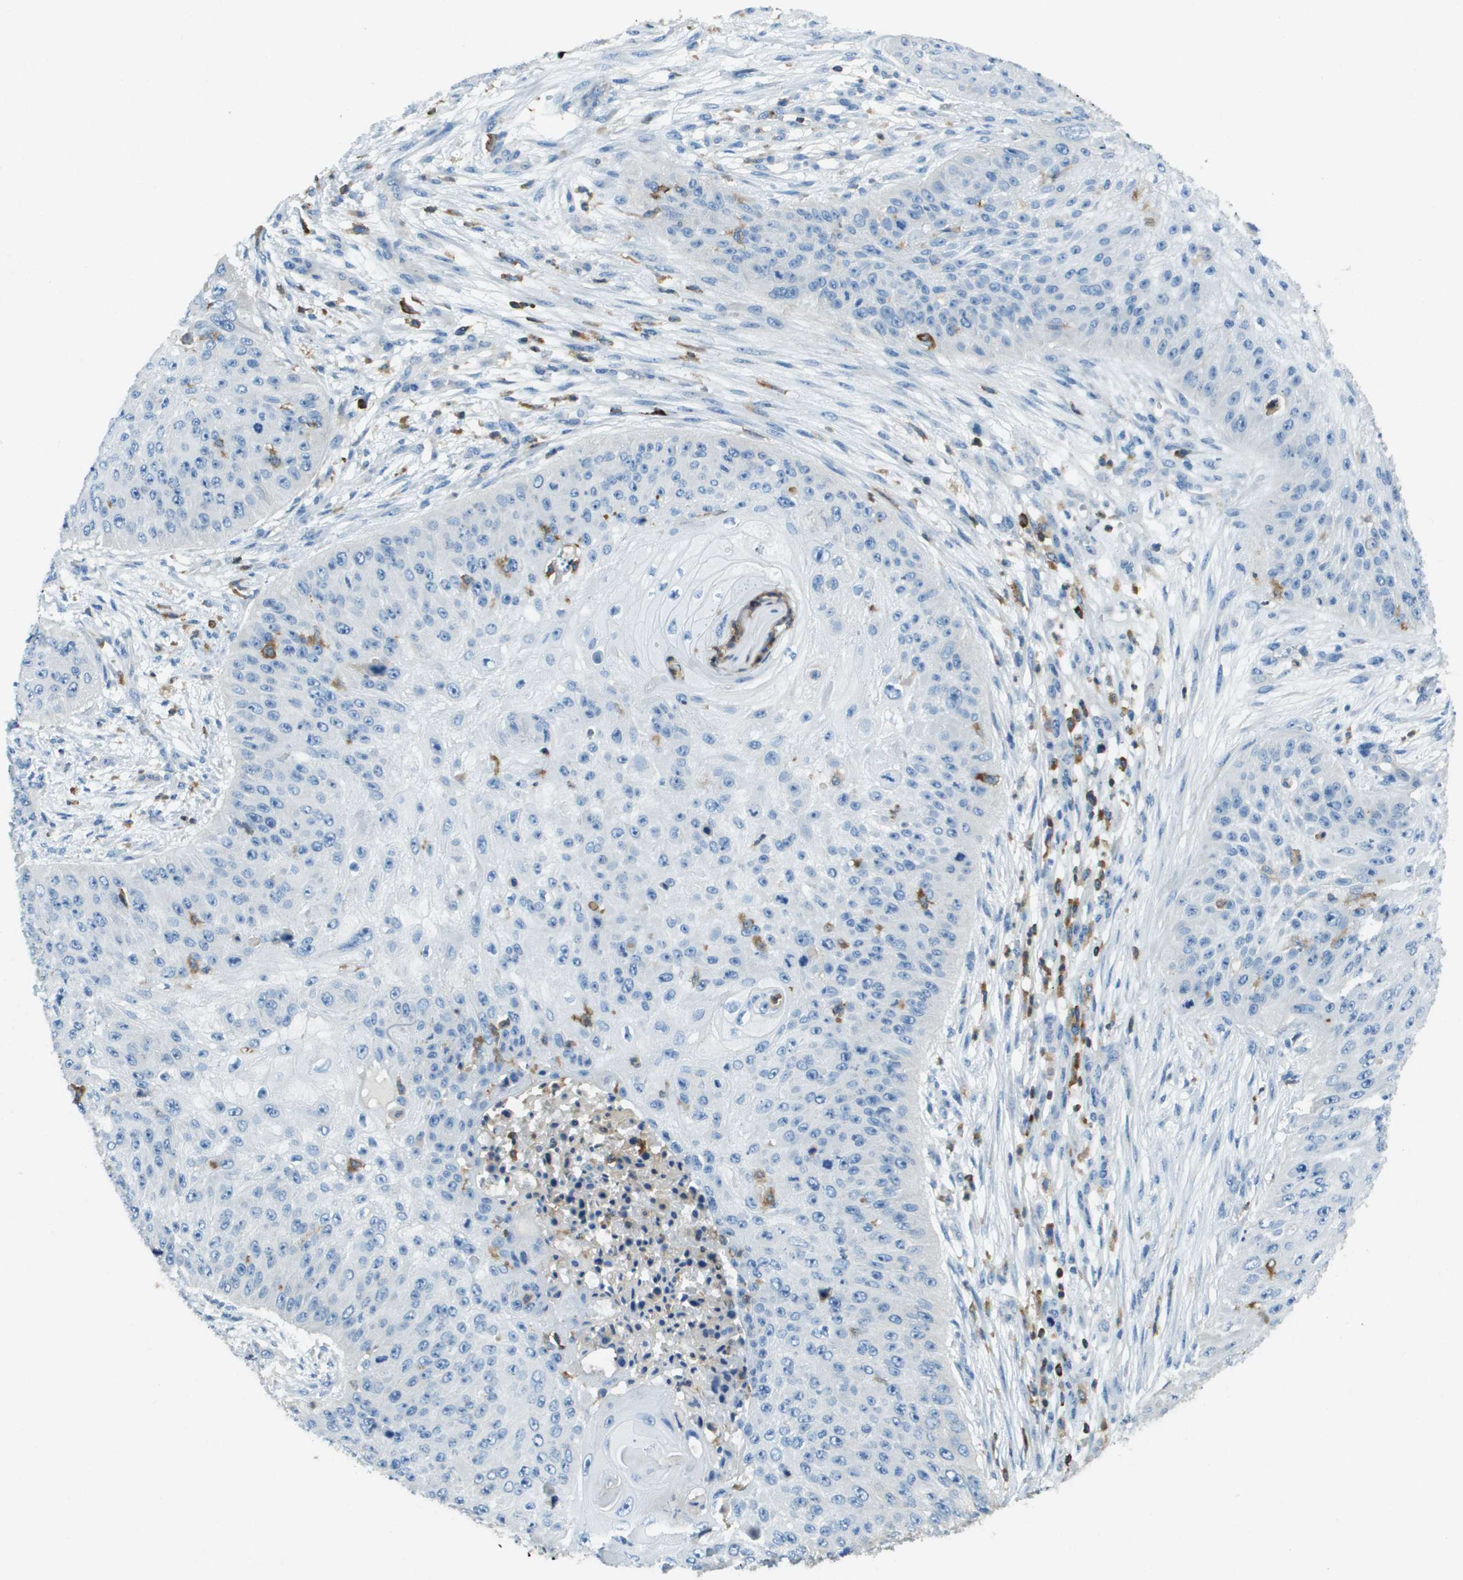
{"staining": {"intensity": "negative", "quantity": "none", "location": "none"}, "tissue": "skin cancer", "cell_type": "Tumor cells", "image_type": "cancer", "snomed": [{"axis": "morphology", "description": "Squamous cell carcinoma, NOS"}, {"axis": "topography", "description": "Skin"}], "caption": "Tumor cells are negative for brown protein staining in skin squamous cell carcinoma. (DAB immunohistochemistry (IHC), high magnification).", "gene": "APBB1IP", "patient": {"sex": "female", "age": 80}}